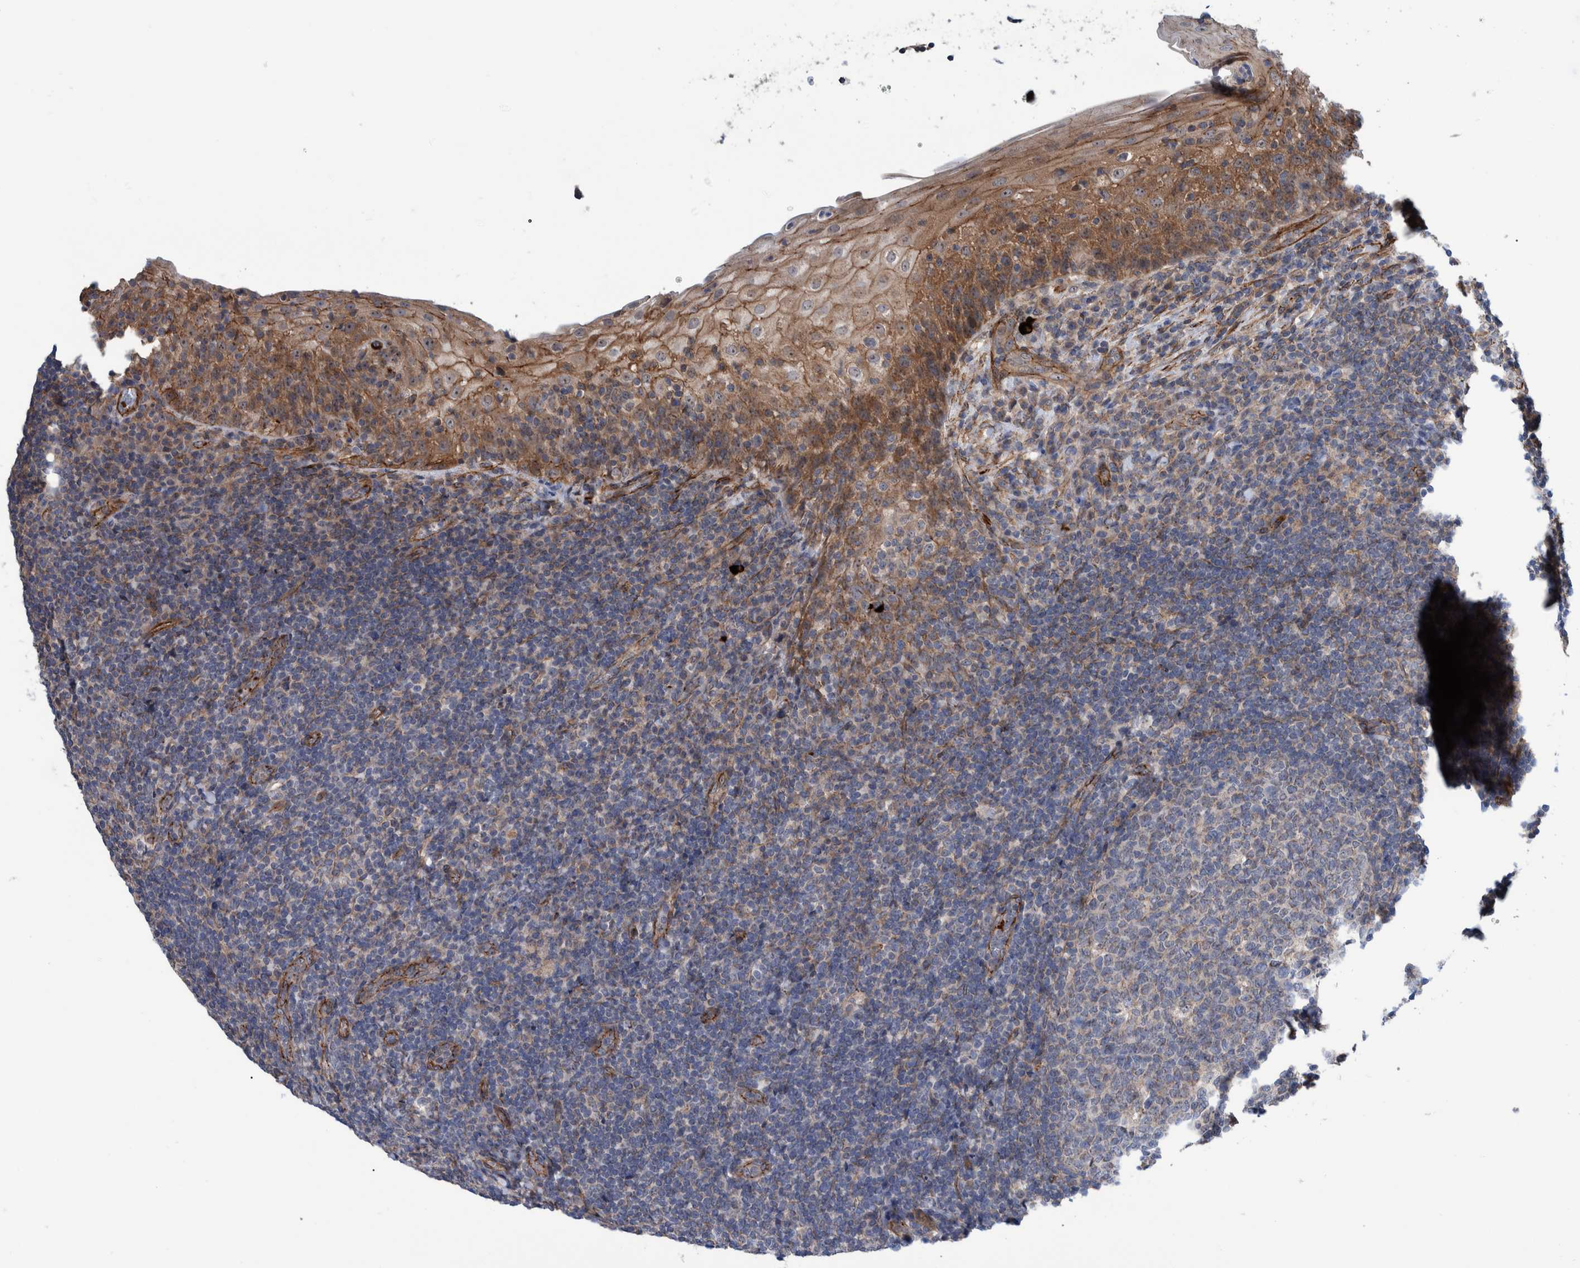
{"staining": {"intensity": "negative", "quantity": "none", "location": "none"}, "tissue": "tonsil", "cell_type": "Germinal center cells", "image_type": "normal", "snomed": [{"axis": "morphology", "description": "Normal tissue, NOS"}, {"axis": "topography", "description": "Tonsil"}], "caption": "Immunohistochemistry of normal tonsil reveals no positivity in germinal center cells.", "gene": "ENSG00000262660", "patient": {"sex": "male", "age": 37}}